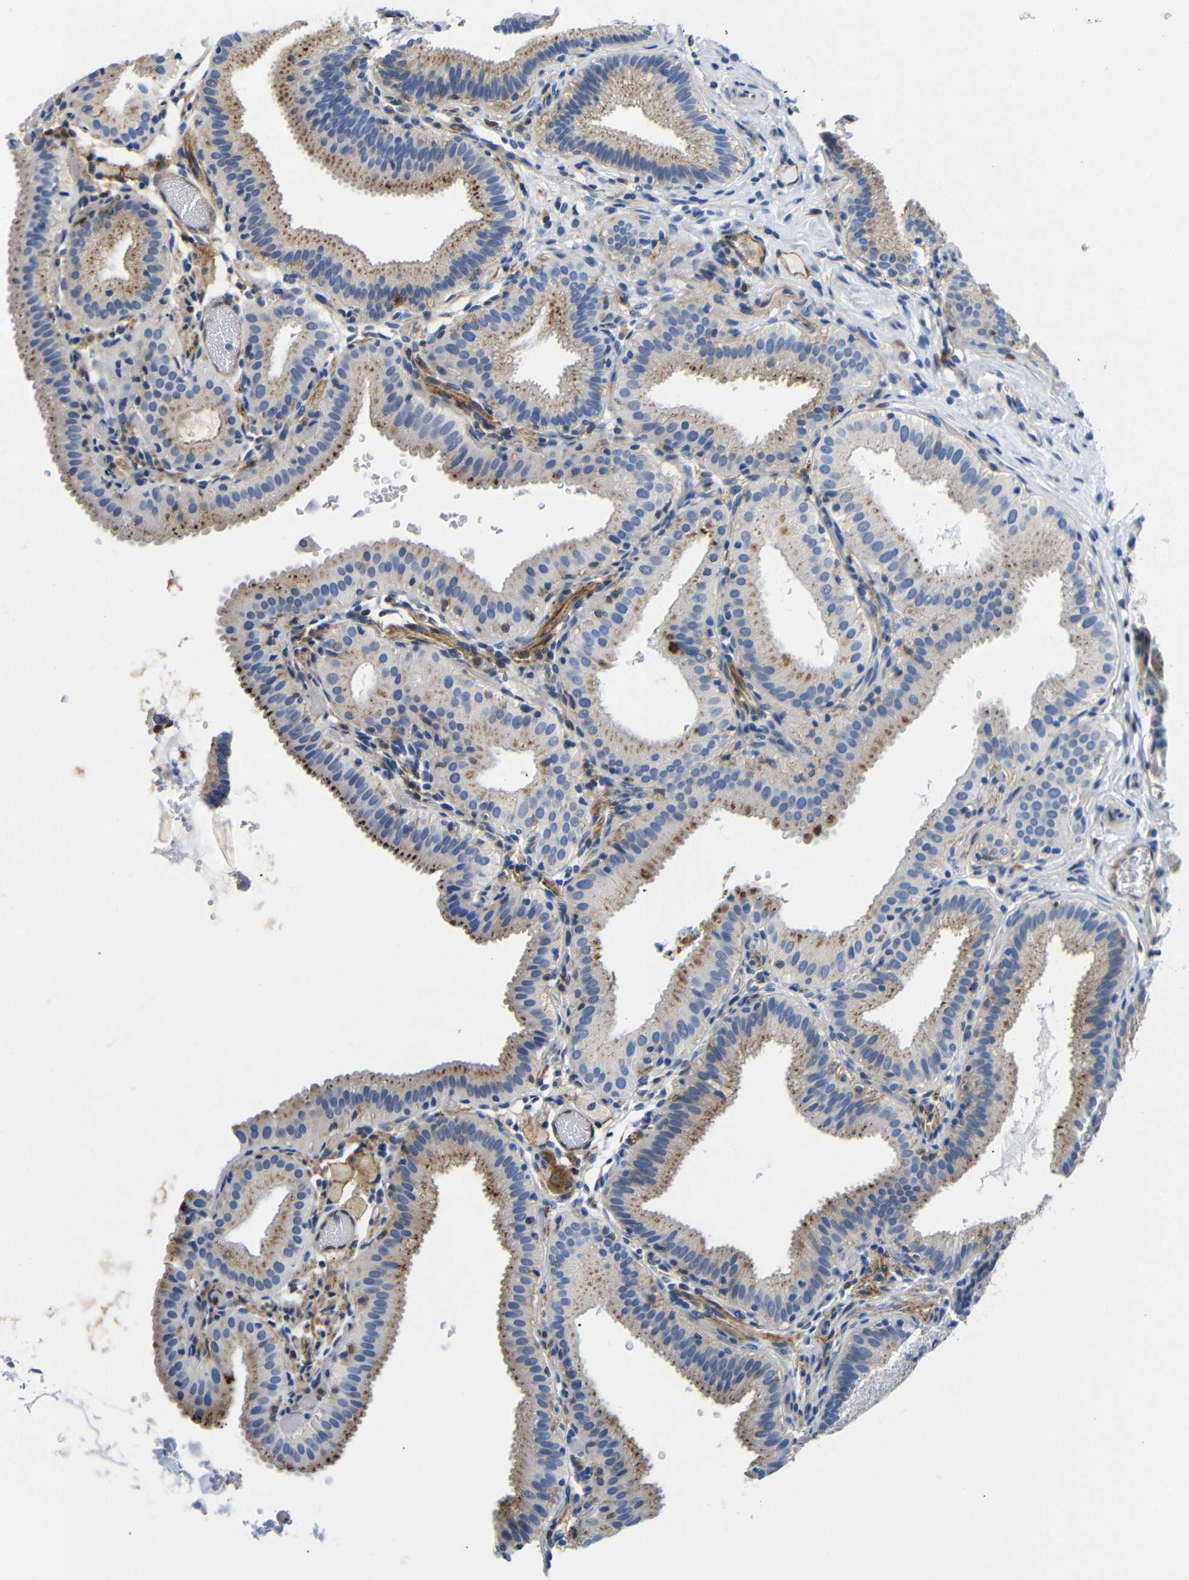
{"staining": {"intensity": "moderate", "quantity": ">75%", "location": "cytoplasmic/membranous"}, "tissue": "gallbladder", "cell_type": "Glandular cells", "image_type": "normal", "snomed": [{"axis": "morphology", "description": "Normal tissue, NOS"}, {"axis": "topography", "description": "Gallbladder"}], "caption": "The photomicrograph displays immunohistochemical staining of benign gallbladder. There is moderate cytoplasmic/membranous positivity is present in approximately >75% of glandular cells.", "gene": "SDCBP", "patient": {"sex": "male", "age": 54}}